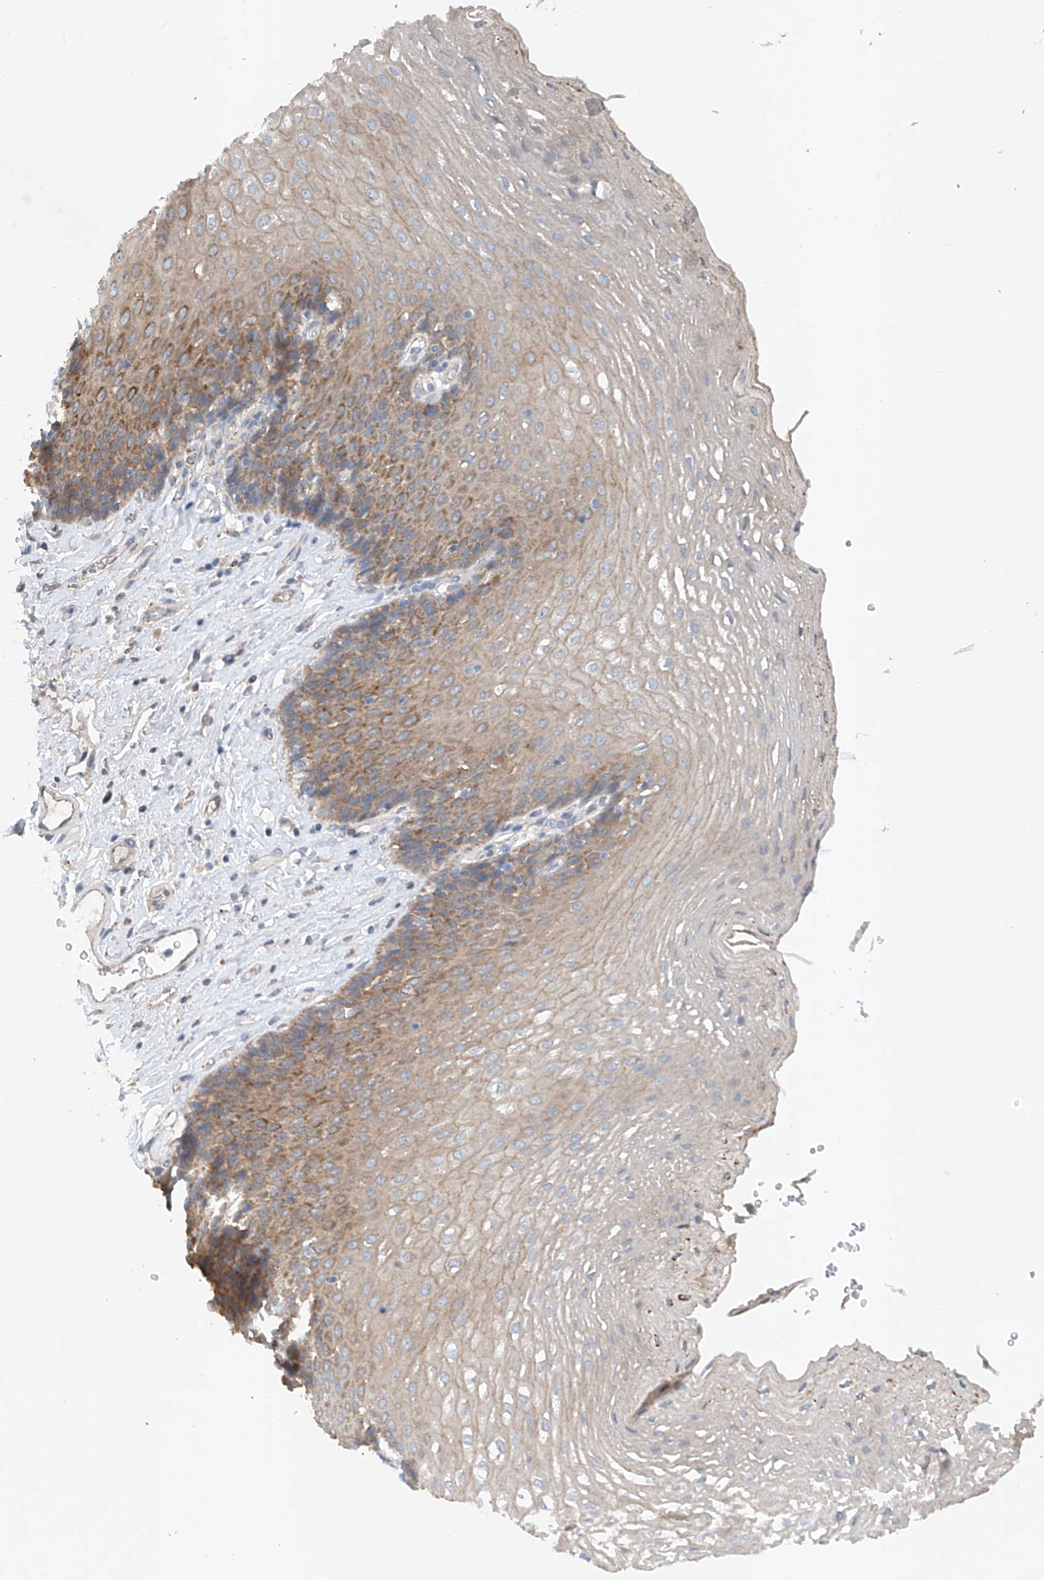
{"staining": {"intensity": "moderate", "quantity": ">75%", "location": "cytoplasmic/membranous"}, "tissue": "esophagus", "cell_type": "Squamous epithelial cells", "image_type": "normal", "snomed": [{"axis": "morphology", "description": "Normal tissue, NOS"}, {"axis": "topography", "description": "Esophagus"}], "caption": "Immunohistochemistry image of benign esophagus stained for a protein (brown), which displays medium levels of moderate cytoplasmic/membranous staining in about >75% of squamous epithelial cells.", "gene": "CEP85L", "patient": {"sex": "female", "age": 66}}